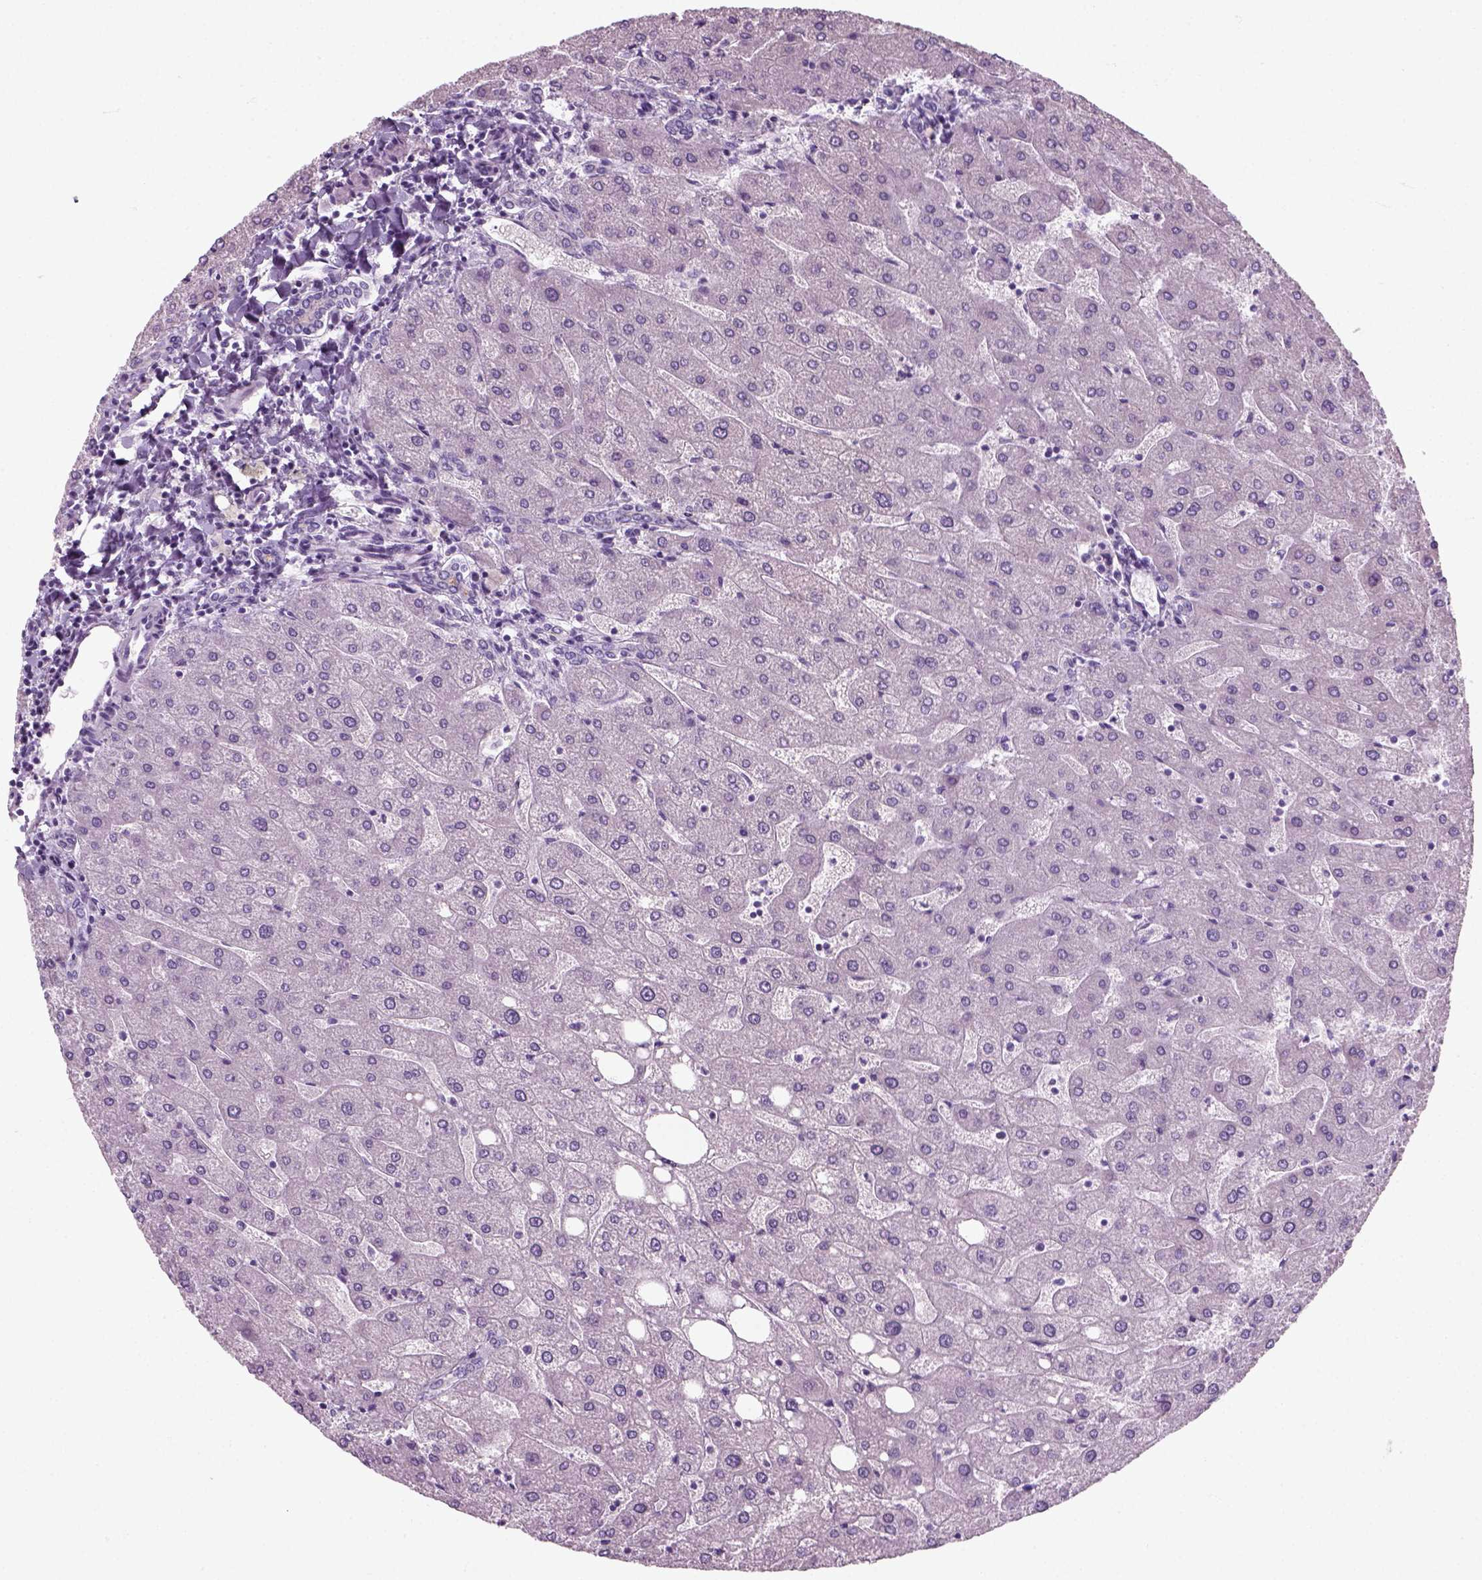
{"staining": {"intensity": "negative", "quantity": "none", "location": "none"}, "tissue": "liver", "cell_type": "Cholangiocytes", "image_type": "normal", "snomed": [{"axis": "morphology", "description": "Normal tissue, NOS"}, {"axis": "topography", "description": "Liver"}], "caption": "Immunohistochemistry (IHC) image of benign liver: human liver stained with DAB reveals no significant protein positivity in cholangiocytes.", "gene": "SLC12A5", "patient": {"sex": "male", "age": 67}}